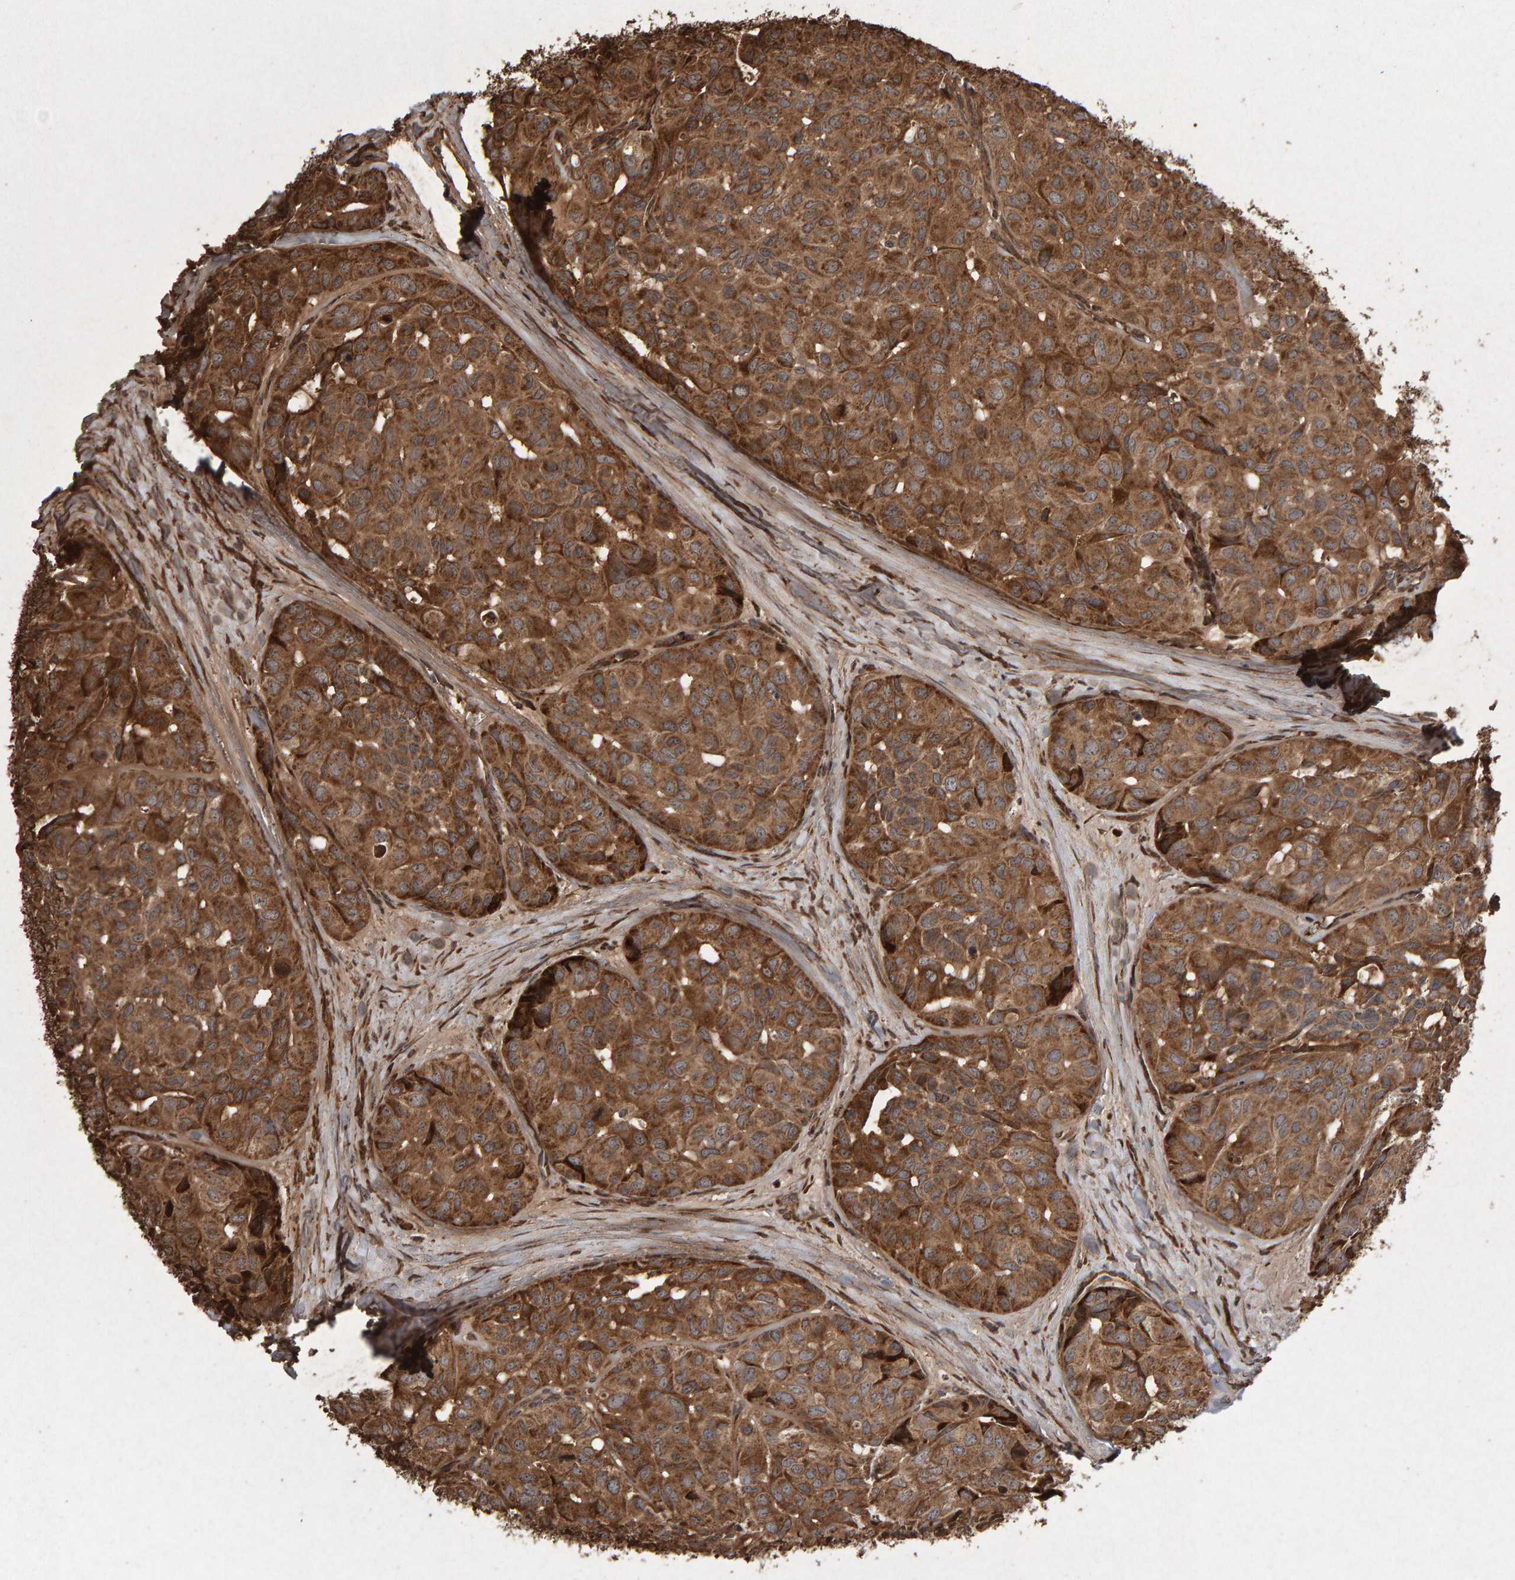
{"staining": {"intensity": "moderate", "quantity": ">75%", "location": "cytoplasmic/membranous"}, "tissue": "head and neck cancer", "cell_type": "Tumor cells", "image_type": "cancer", "snomed": [{"axis": "morphology", "description": "Adenocarcinoma, NOS"}, {"axis": "topography", "description": "Salivary gland, NOS"}, {"axis": "topography", "description": "Head-Neck"}], "caption": "Moderate cytoplasmic/membranous expression for a protein is seen in about >75% of tumor cells of head and neck adenocarcinoma using immunohistochemistry.", "gene": "OSBP2", "patient": {"sex": "female", "age": 76}}